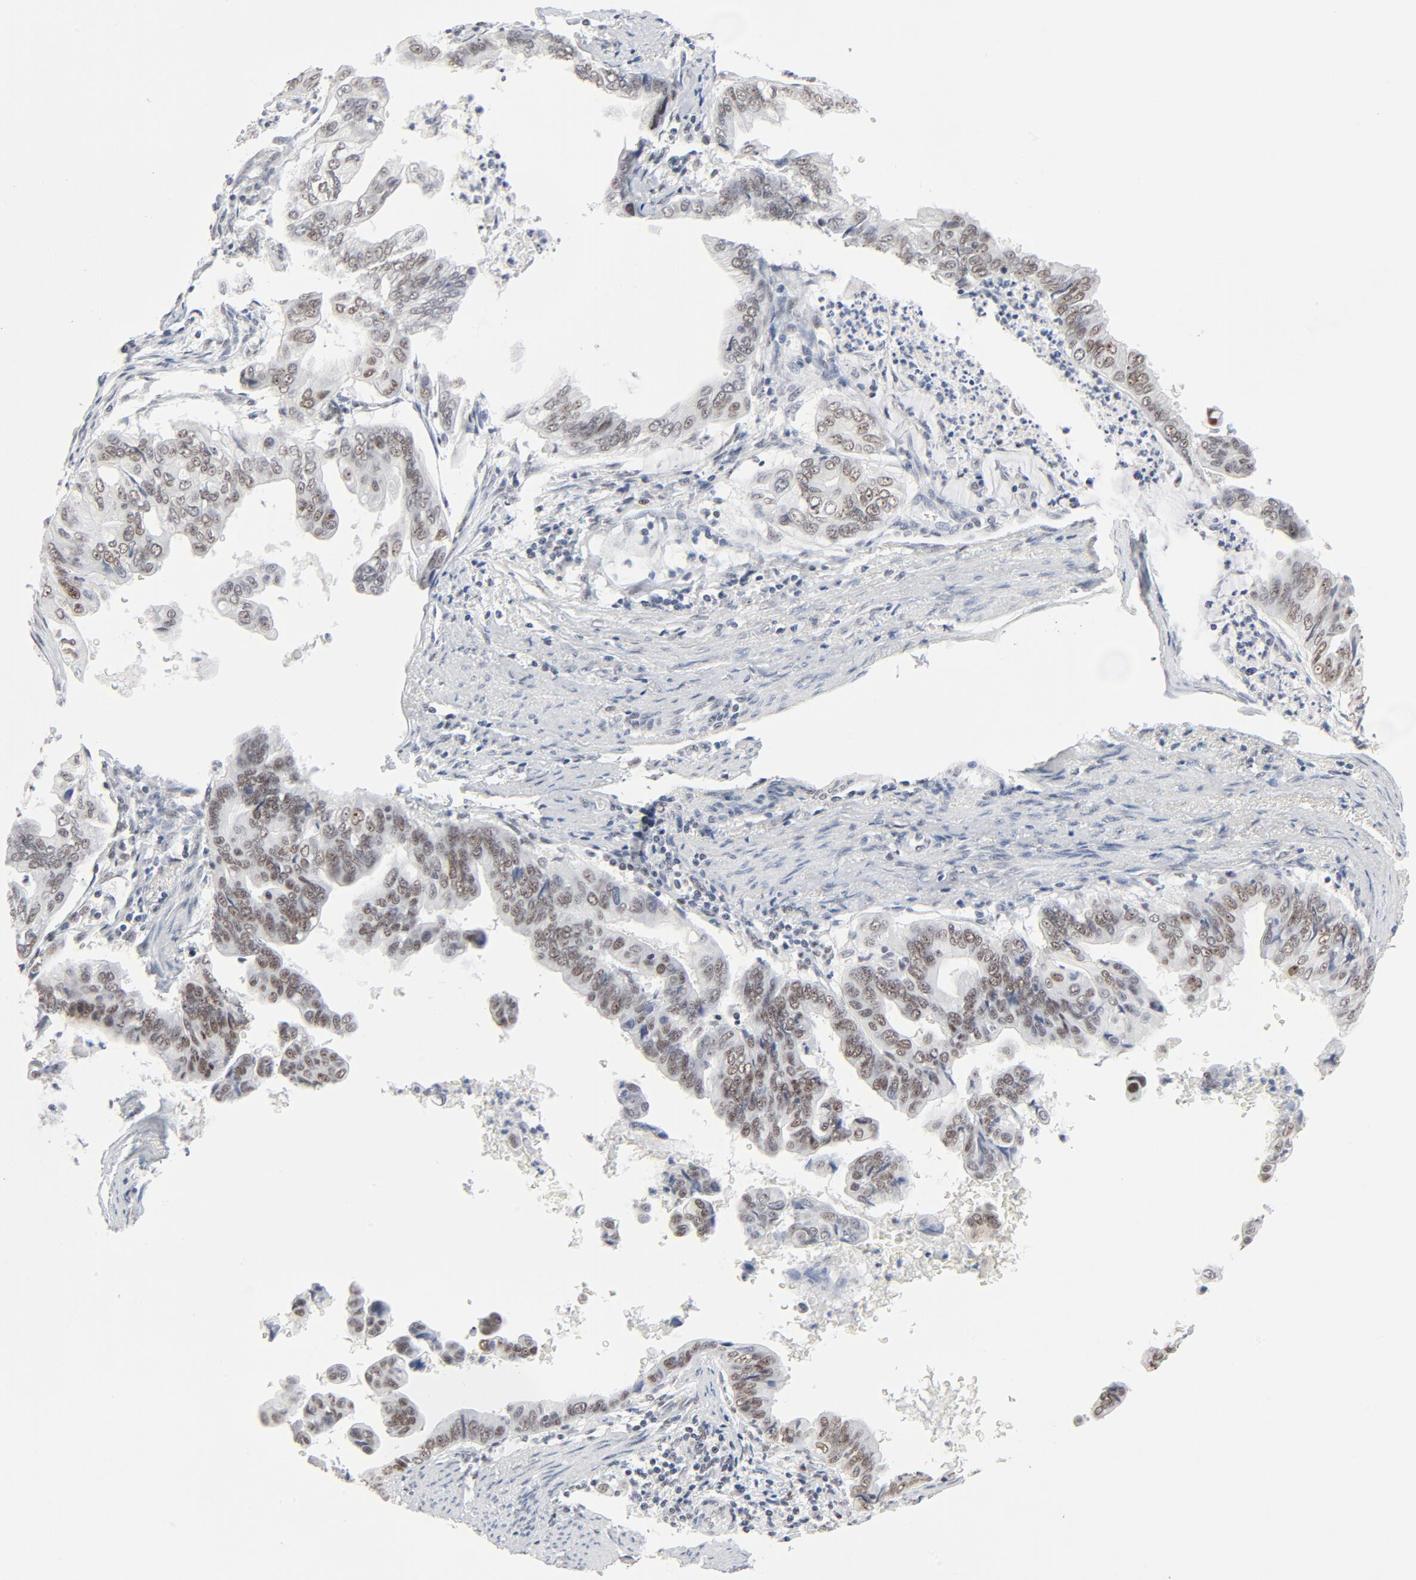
{"staining": {"intensity": "moderate", "quantity": ">75%", "location": "nuclear"}, "tissue": "stomach cancer", "cell_type": "Tumor cells", "image_type": "cancer", "snomed": [{"axis": "morphology", "description": "Adenocarcinoma, NOS"}, {"axis": "topography", "description": "Stomach, upper"}], "caption": "Adenocarcinoma (stomach) stained with DAB immunohistochemistry displays medium levels of moderate nuclear positivity in approximately >75% of tumor cells.", "gene": "GTF2H1", "patient": {"sex": "male", "age": 80}}